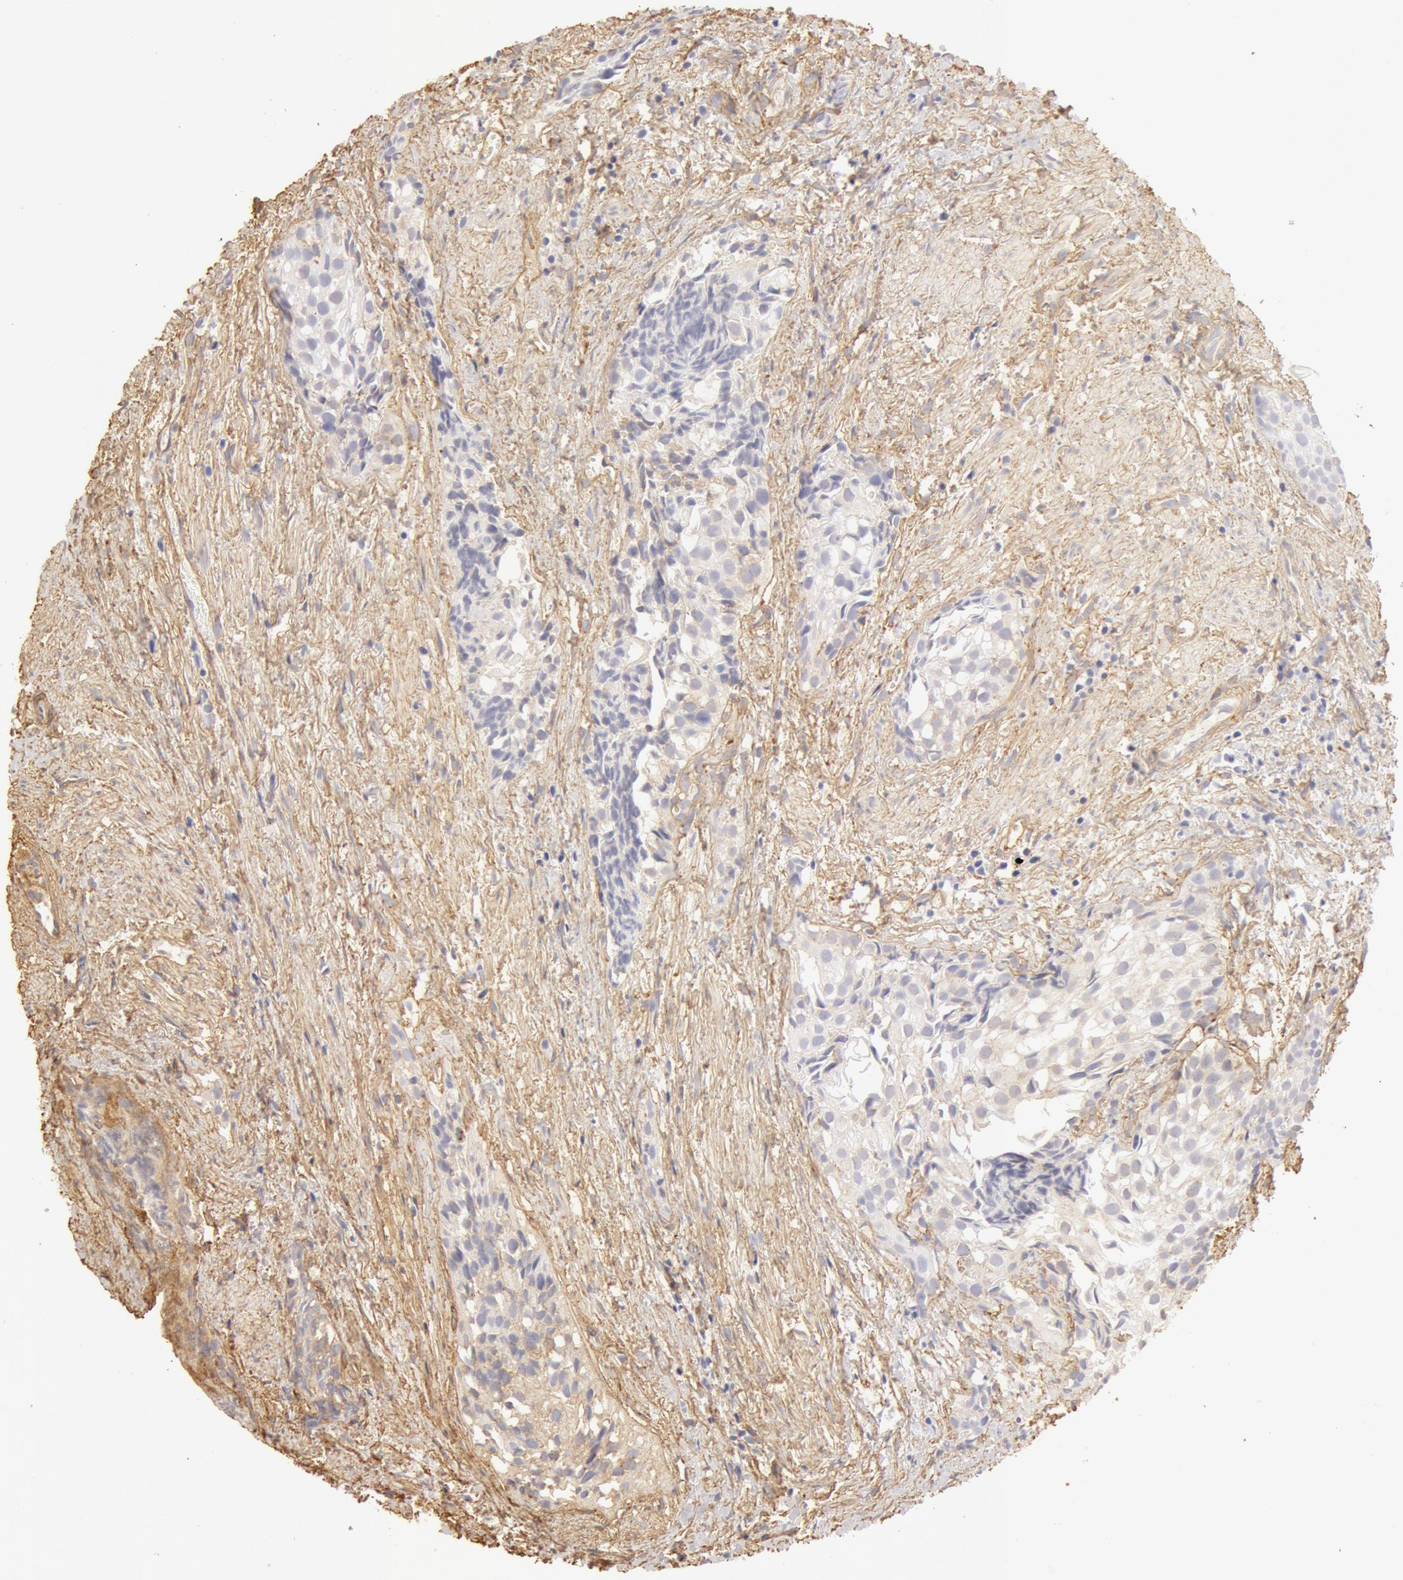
{"staining": {"intensity": "negative", "quantity": "none", "location": "none"}, "tissue": "urothelial cancer", "cell_type": "Tumor cells", "image_type": "cancer", "snomed": [{"axis": "morphology", "description": "Urothelial carcinoma, High grade"}, {"axis": "topography", "description": "Urinary bladder"}], "caption": "Tumor cells are negative for protein expression in human urothelial carcinoma (high-grade).", "gene": "COL4A1", "patient": {"sex": "female", "age": 78}}